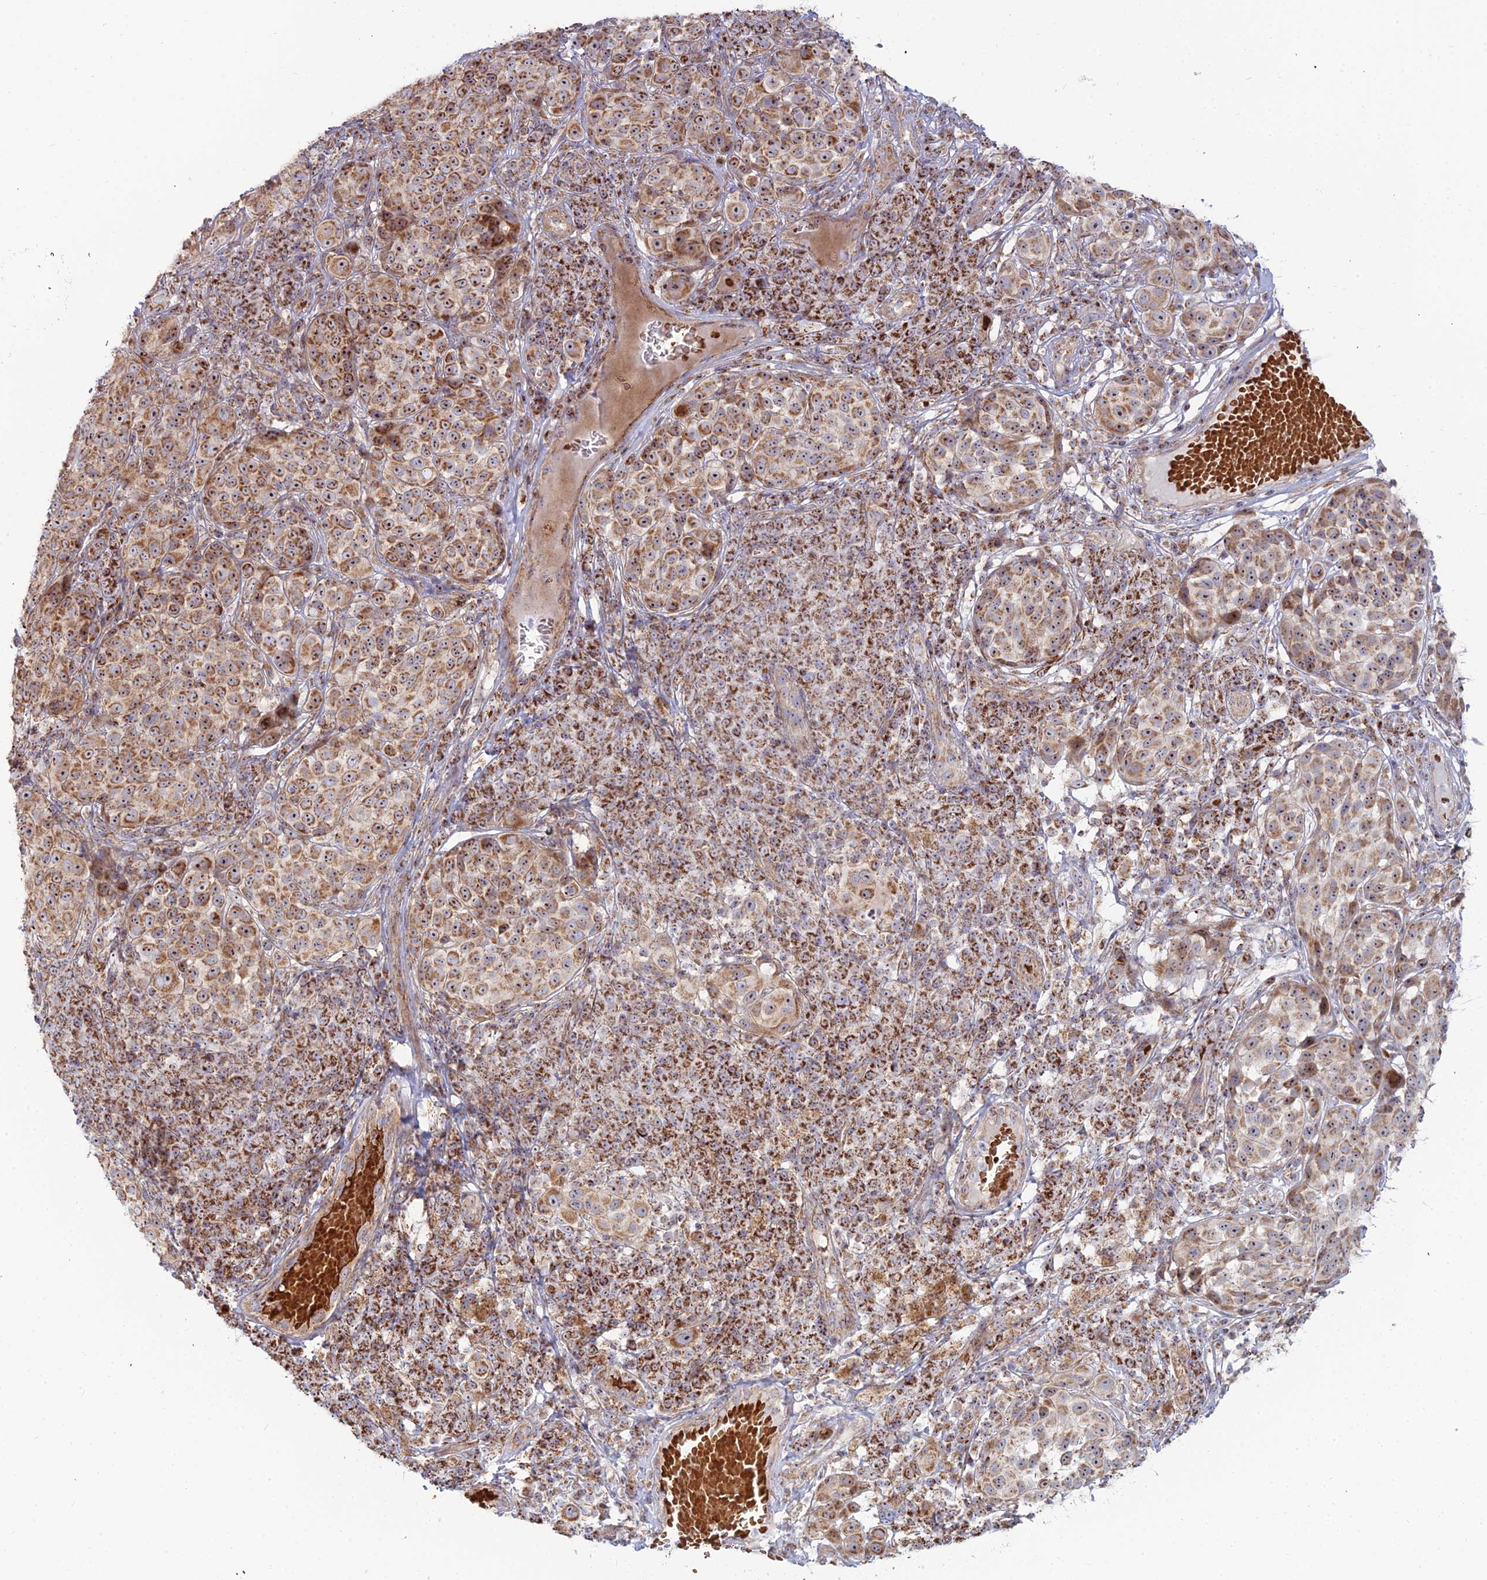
{"staining": {"intensity": "strong", "quantity": ">75%", "location": "cytoplasmic/membranous"}, "tissue": "melanoma", "cell_type": "Tumor cells", "image_type": "cancer", "snomed": [{"axis": "morphology", "description": "Malignant melanoma, NOS"}, {"axis": "topography", "description": "Skin"}], "caption": "An immunohistochemistry (IHC) histopathology image of neoplastic tissue is shown. Protein staining in brown highlights strong cytoplasmic/membranous positivity in malignant melanoma within tumor cells.", "gene": "SLC35F4", "patient": {"sex": "male", "age": 38}}